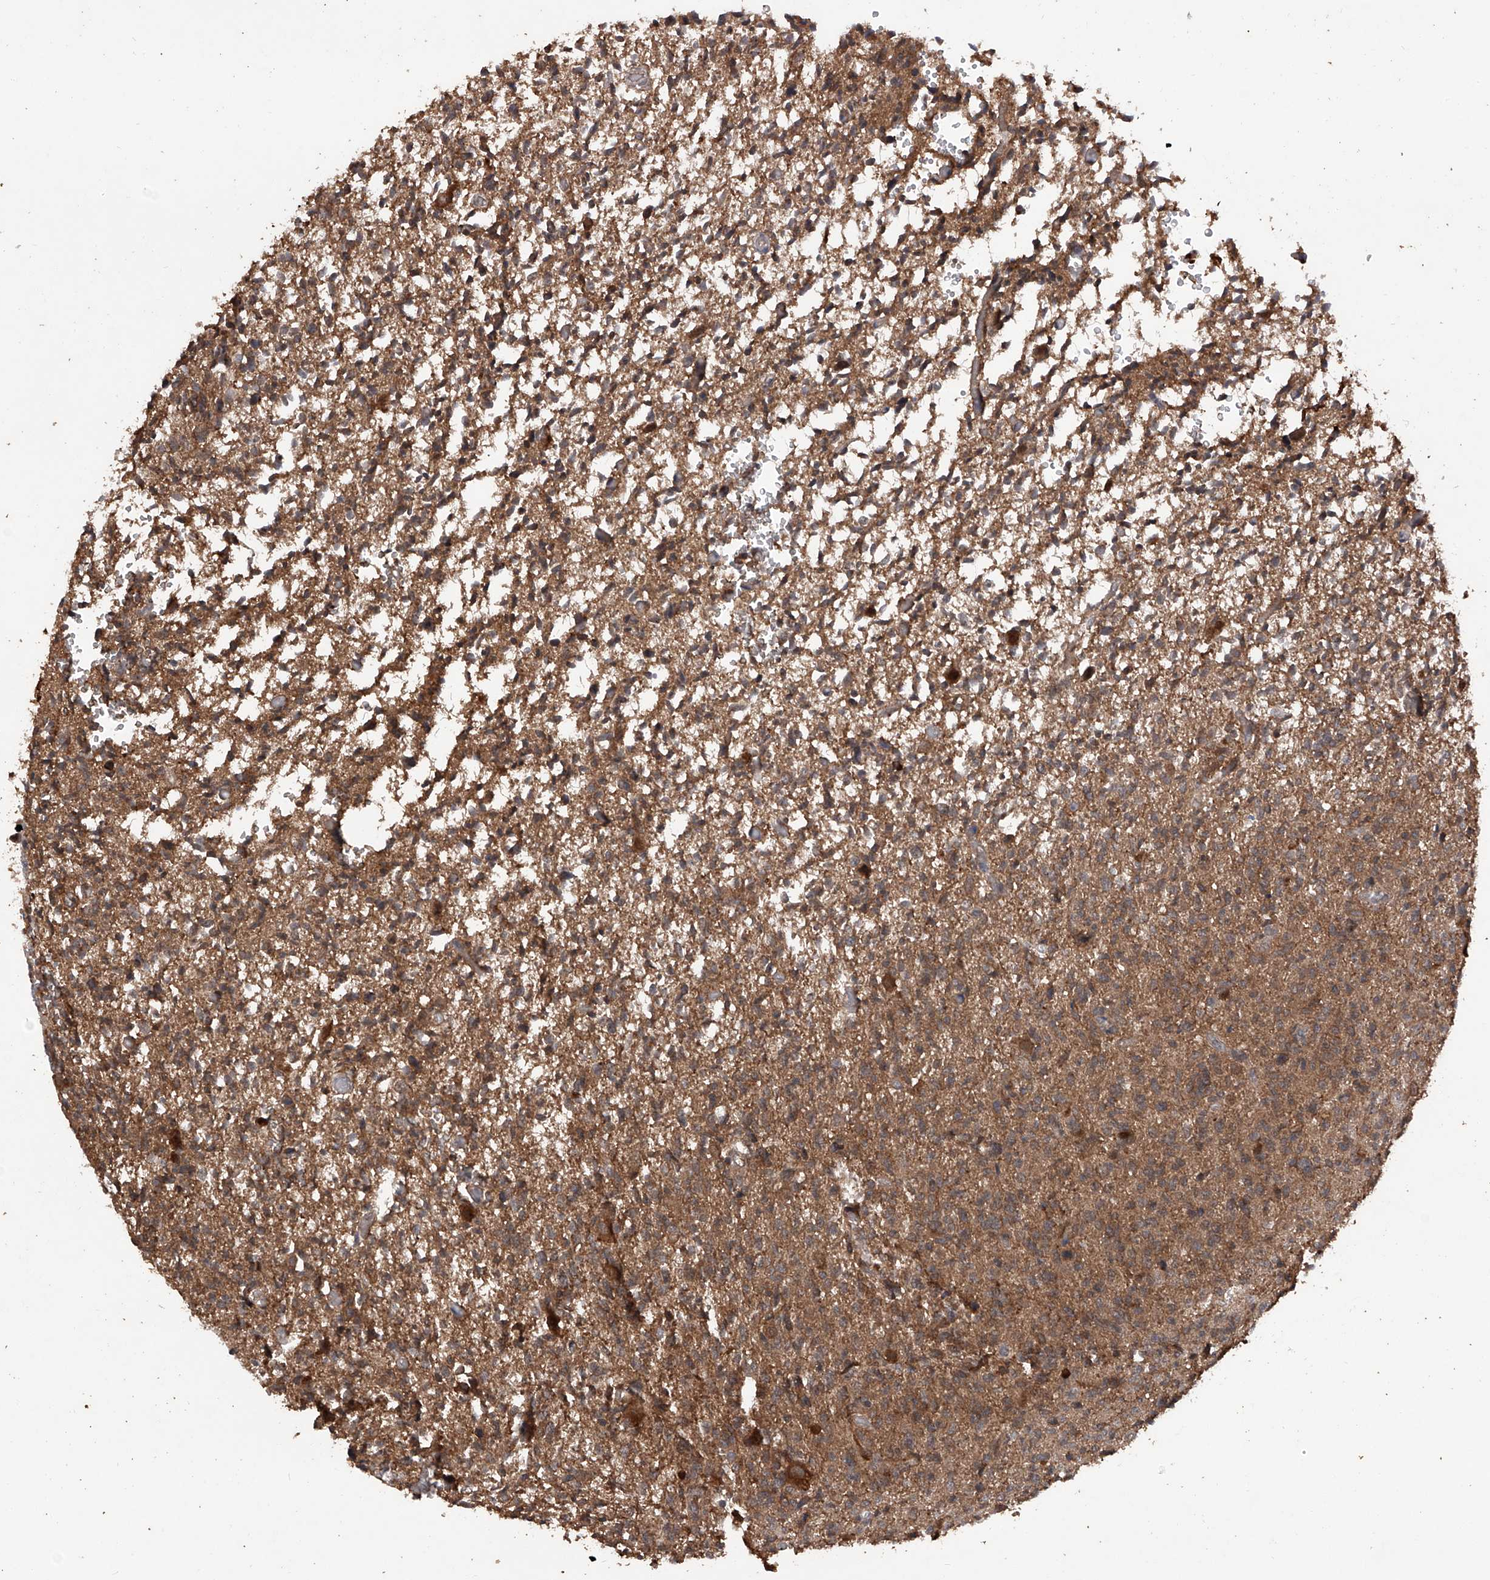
{"staining": {"intensity": "moderate", "quantity": ">75%", "location": "cytoplasmic/membranous"}, "tissue": "glioma", "cell_type": "Tumor cells", "image_type": "cancer", "snomed": [{"axis": "morphology", "description": "Glioma, malignant, High grade"}, {"axis": "topography", "description": "Brain"}], "caption": "Approximately >75% of tumor cells in glioma reveal moderate cytoplasmic/membranous protein expression as visualized by brown immunohistochemical staining.", "gene": "LYSMD4", "patient": {"sex": "female", "age": 57}}